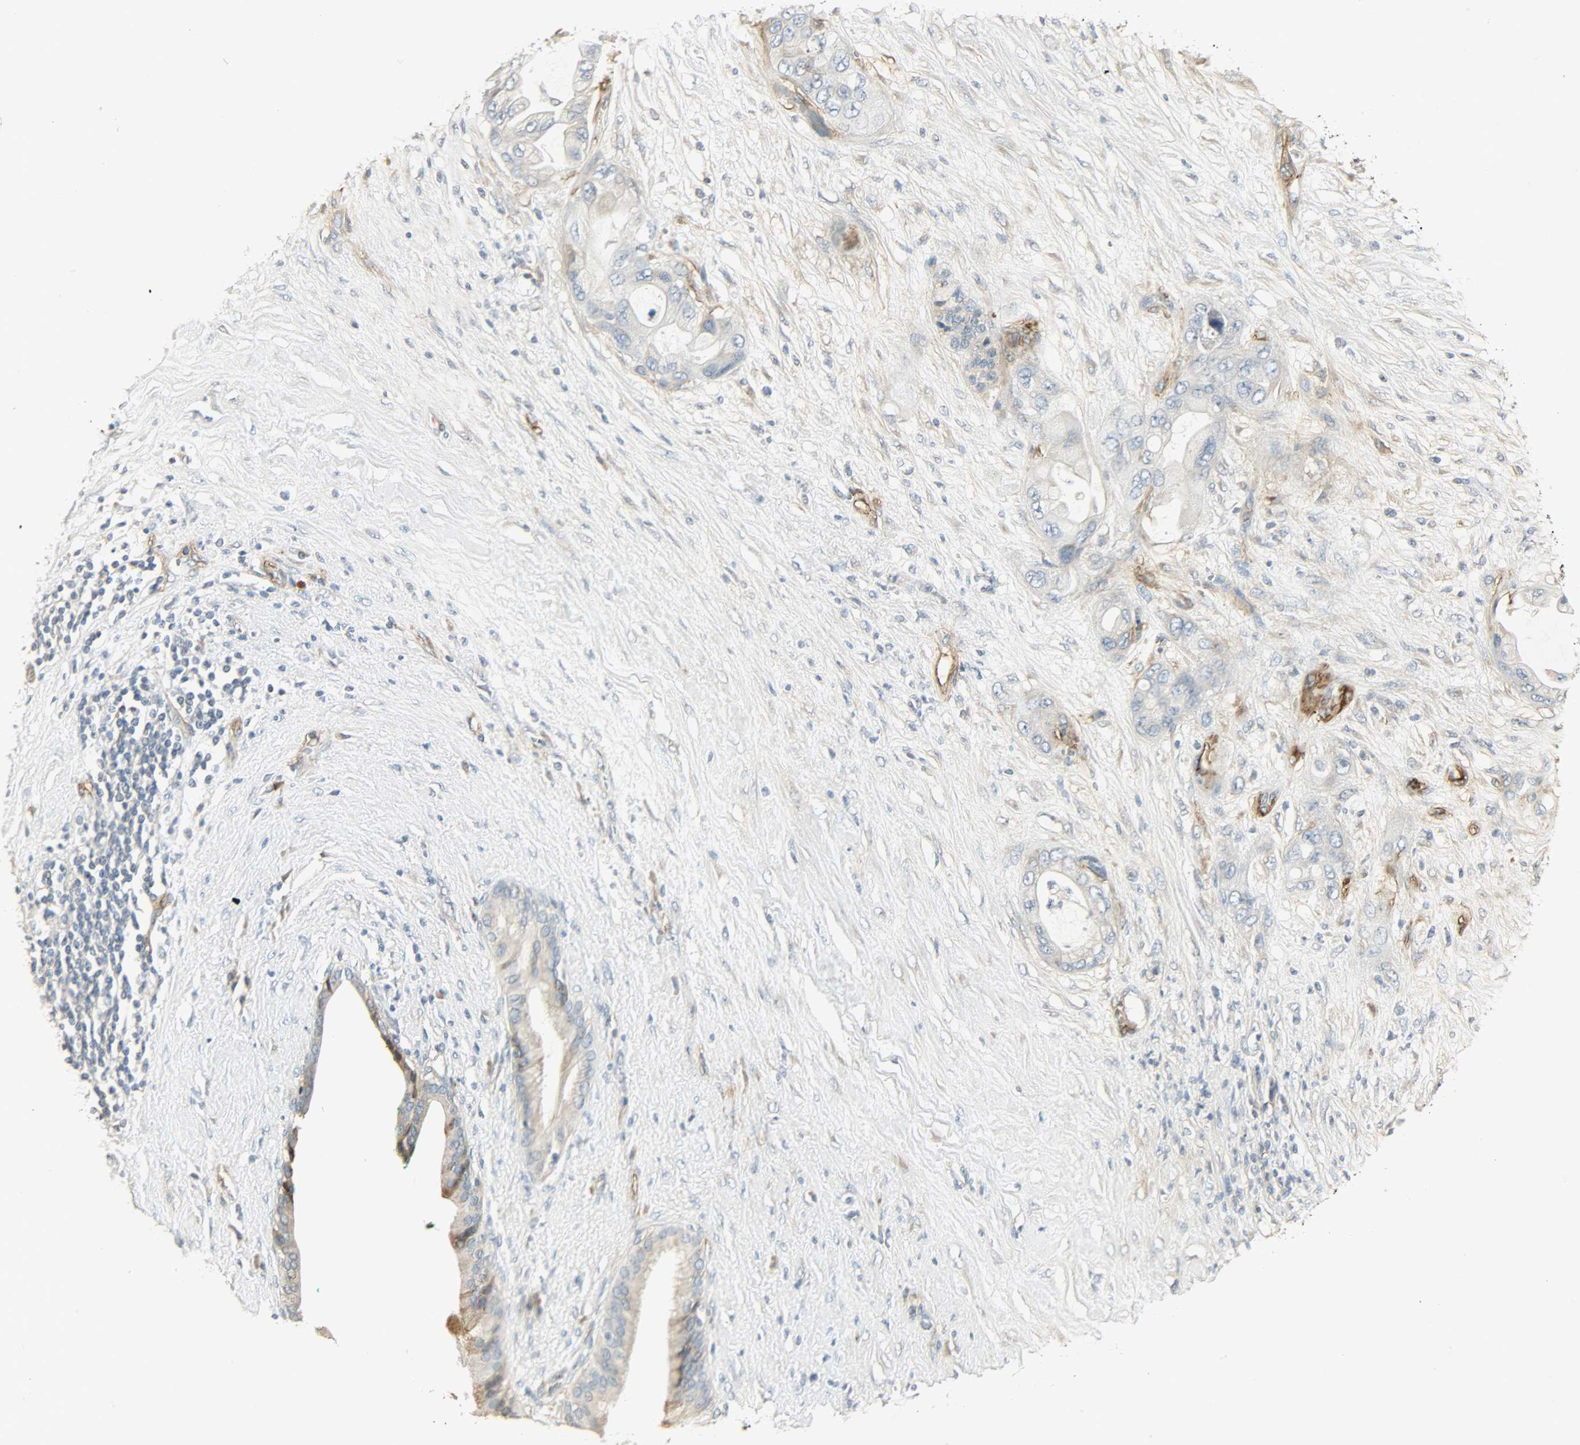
{"staining": {"intensity": "negative", "quantity": "none", "location": "none"}, "tissue": "pancreatic cancer", "cell_type": "Tumor cells", "image_type": "cancer", "snomed": [{"axis": "morphology", "description": "Adenocarcinoma, NOS"}, {"axis": "topography", "description": "Pancreas"}], "caption": "Immunohistochemistry histopathology image of human adenocarcinoma (pancreatic) stained for a protein (brown), which displays no positivity in tumor cells. The staining is performed using DAB (3,3'-diaminobenzidine) brown chromogen with nuclei counter-stained in using hematoxylin.", "gene": "ENPEP", "patient": {"sex": "female", "age": 59}}